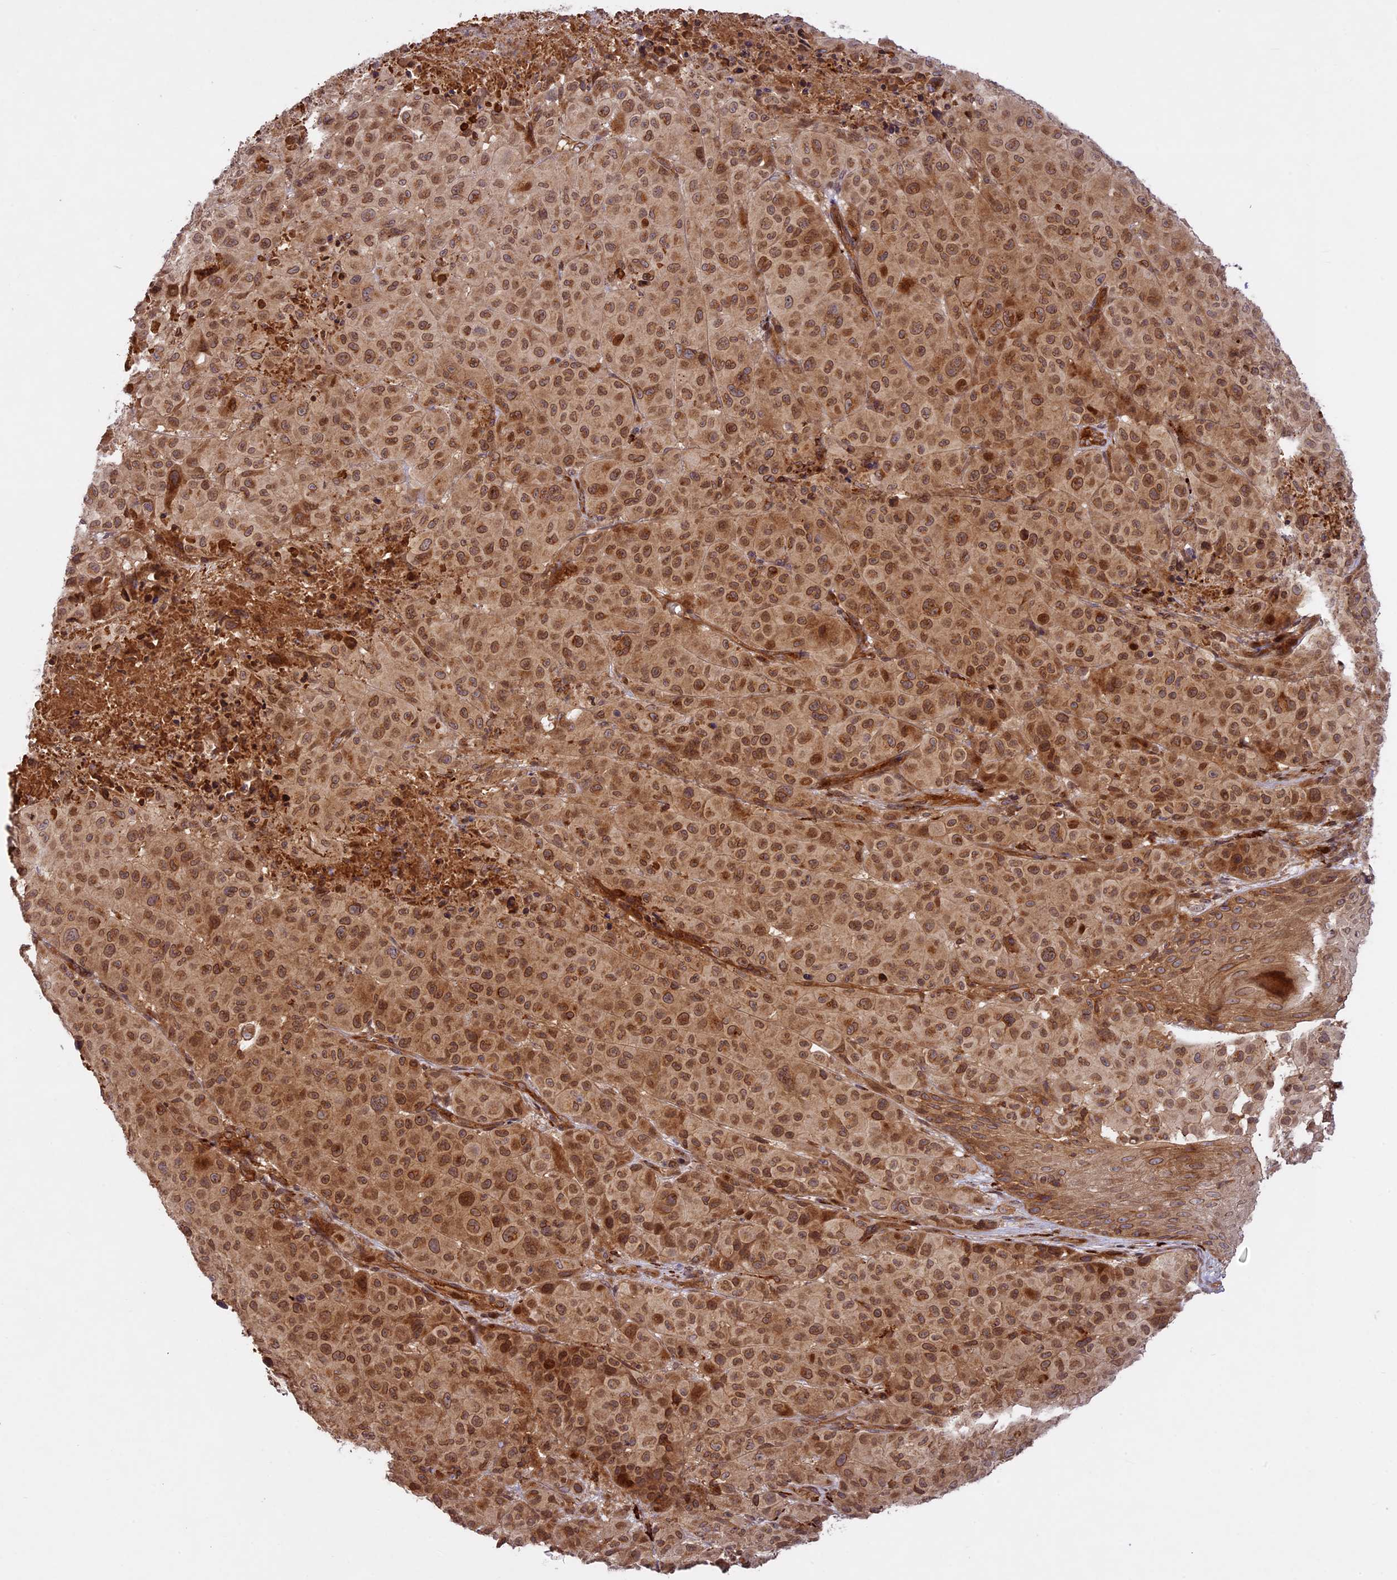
{"staining": {"intensity": "moderate", "quantity": ">75%", "location": "cytoplasmic/membranous,nuclear"}, "tissue": "melanoma", "cell_type": "Tumor cells", "image_type": "cancer", "snomed": [{"axis": "morphology", "description": "Malignant melanoma, NOS"}, {"axis": "topography", "description": "Skin"}], "caption": "Protein staining reveals moderate cytoplasmic/membranous and nuclear staining in approximately >75% of tumor cells in malignant melanoma.", "gene": "DGKH", "patient": {"sex": "male", "age": 73}}